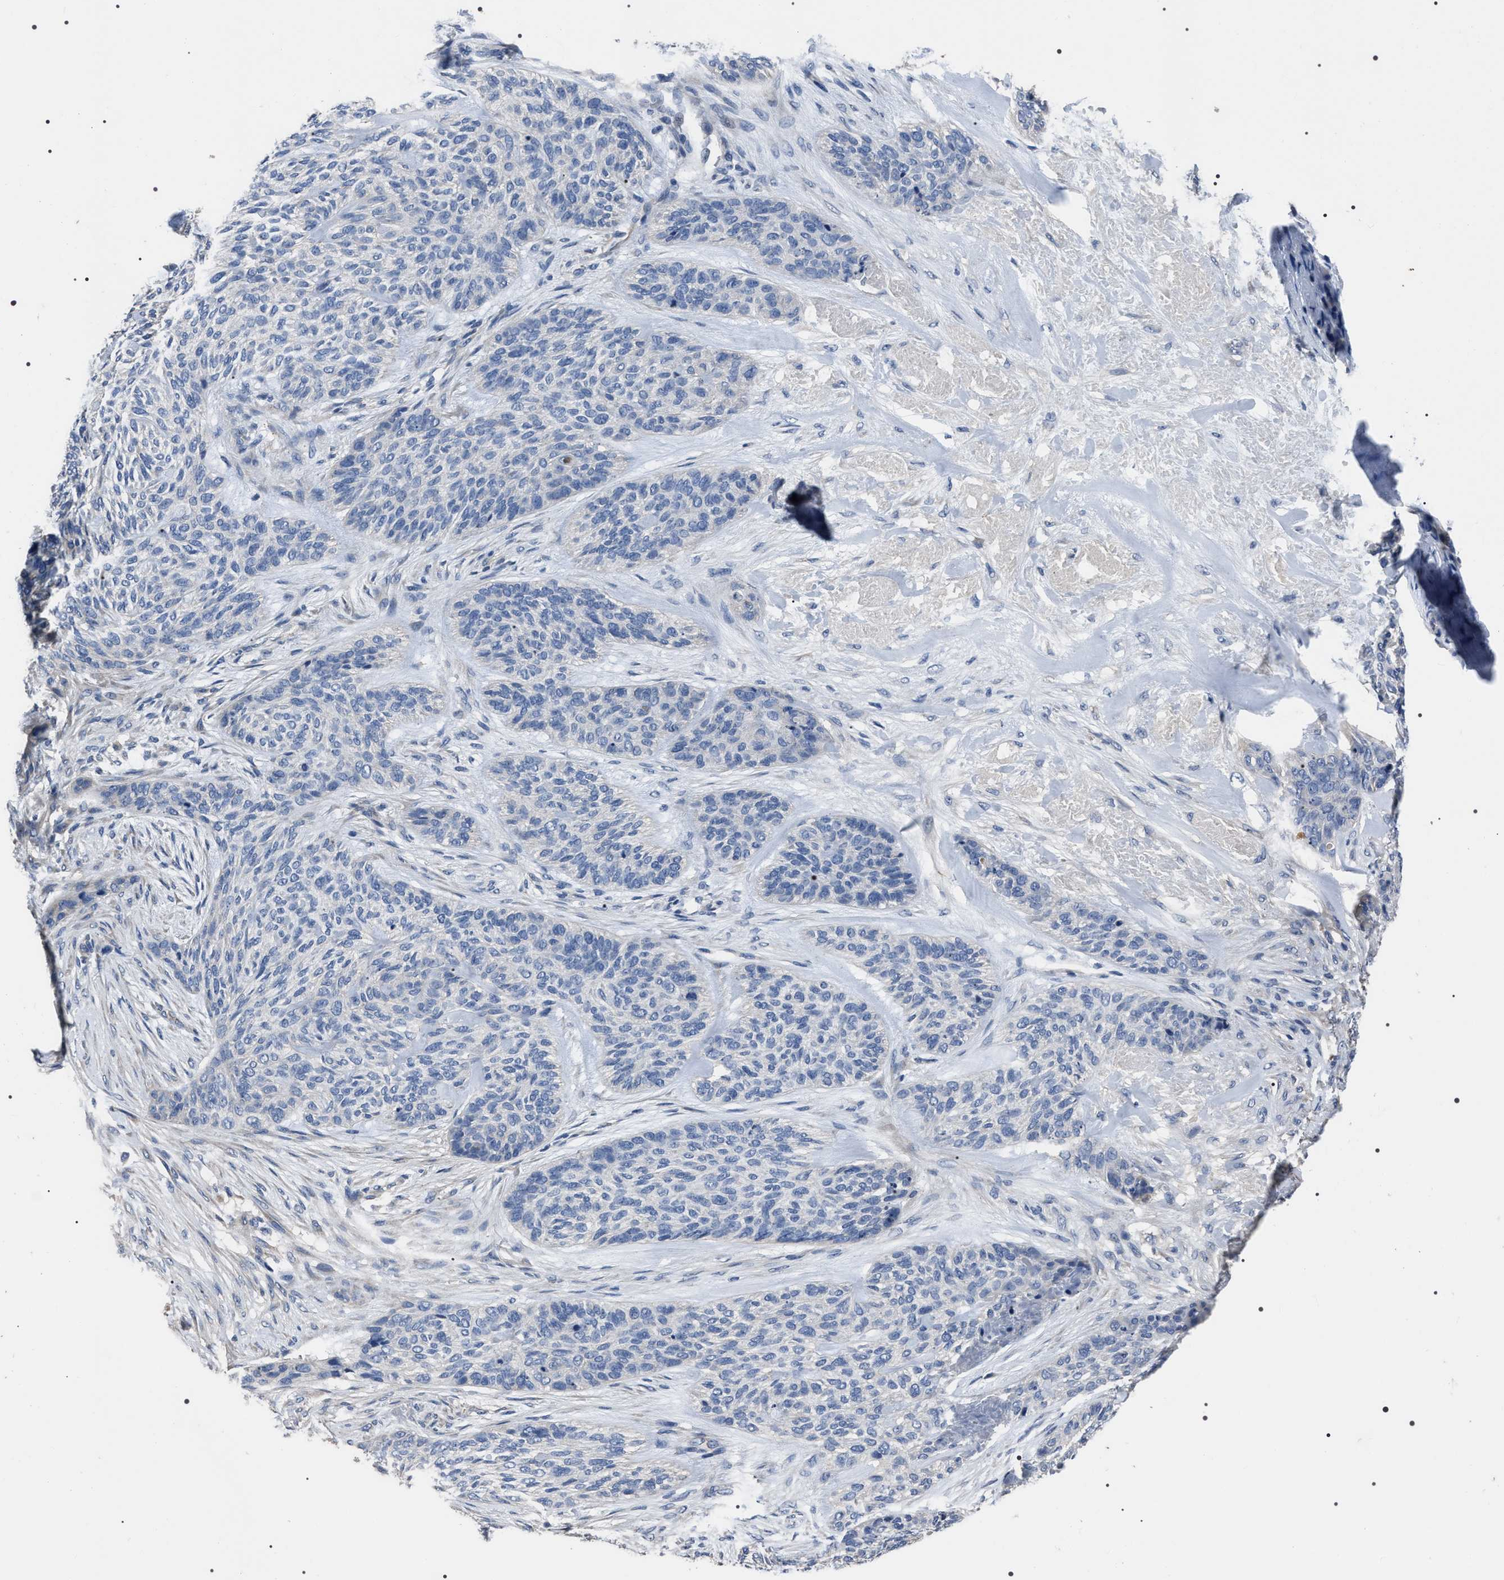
{"staining": {"intensity": "negative", "quantity": "none", "location": "none"}, "tissue": "skin cancer", "cell_type": "Tumor cells", "image_type": "cancer", "snomed": [{"axis": "morphology", "description": "Basal cell carcinoma"}, {"axis": "topography", "description": "Skin"}], "caption": "Immunohistochemistry of human skin cancer (basal cell carcinoma) demonstrates no staining in tumor cells.", "gene": "TRIM54", "patient": {"sex": "male", "age": 55}}